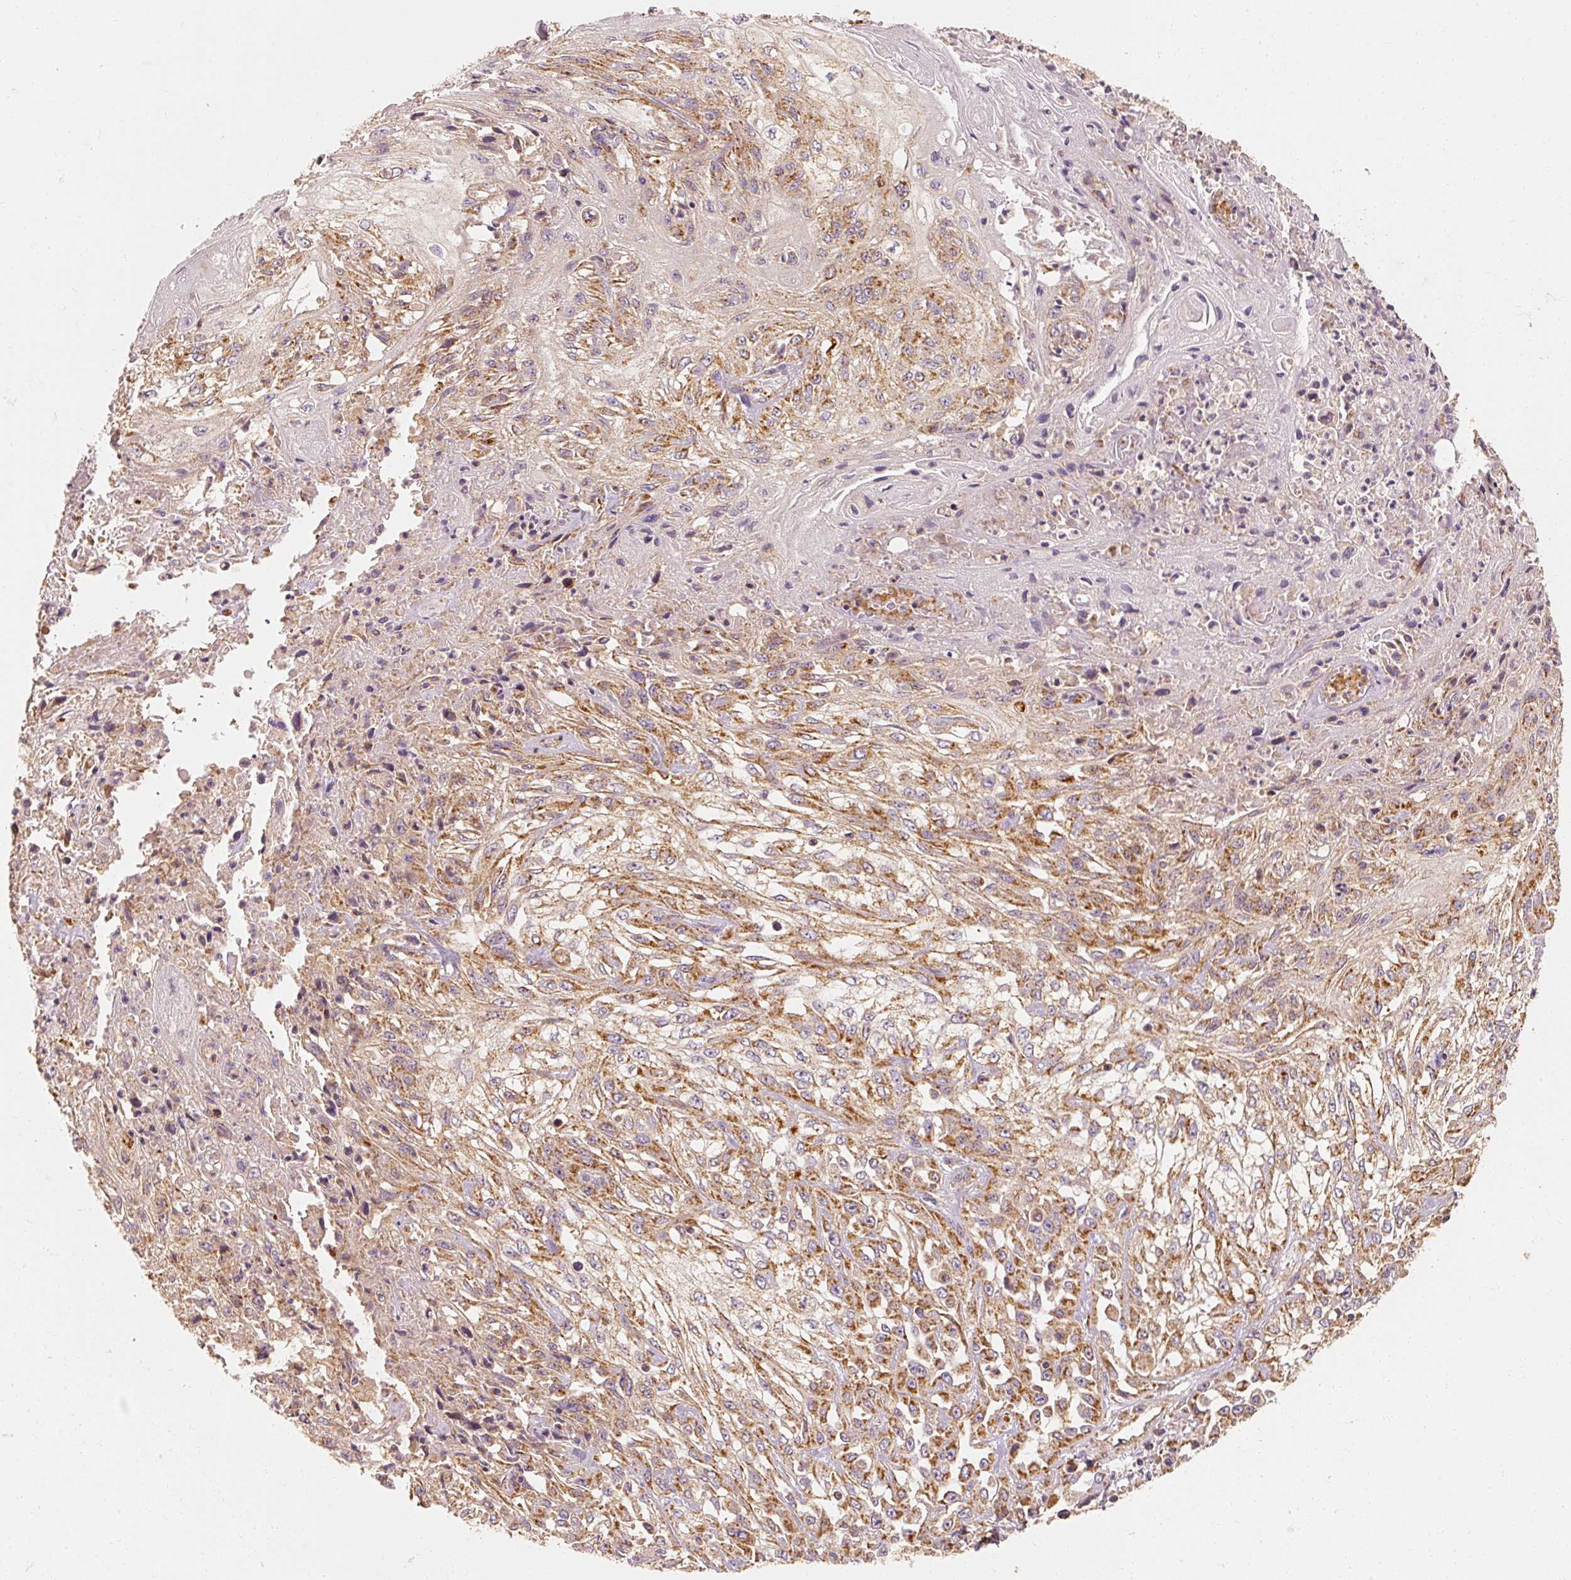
{"staining": {"intensity": "moderate", "quantity": ">75%", "location": "cytoplasmic/membranous"}, "tissue": "skin cancer", "cell_type": "Tumor cells", "image_type": "cancer", "snomed": [{"axis": "morphology", "description": "Squamous cell carcinoma, NOS"}, {"axis": "morphology", "description": "Squamous cell carcinoma, metastatic, NOS"}, {"axis": "topography", "description": "Skin"}, {"axis": "topography", "description": "Lymph node"}], "caption": "Protein expression analysis of metastatic squamous cell carcinoma (skin) shows moderate cytoplasmic/membranous expression in approximately >75% of tumor cells.", "gene": "TOMM40", "patient": {"sex": "male", "age": 75}}